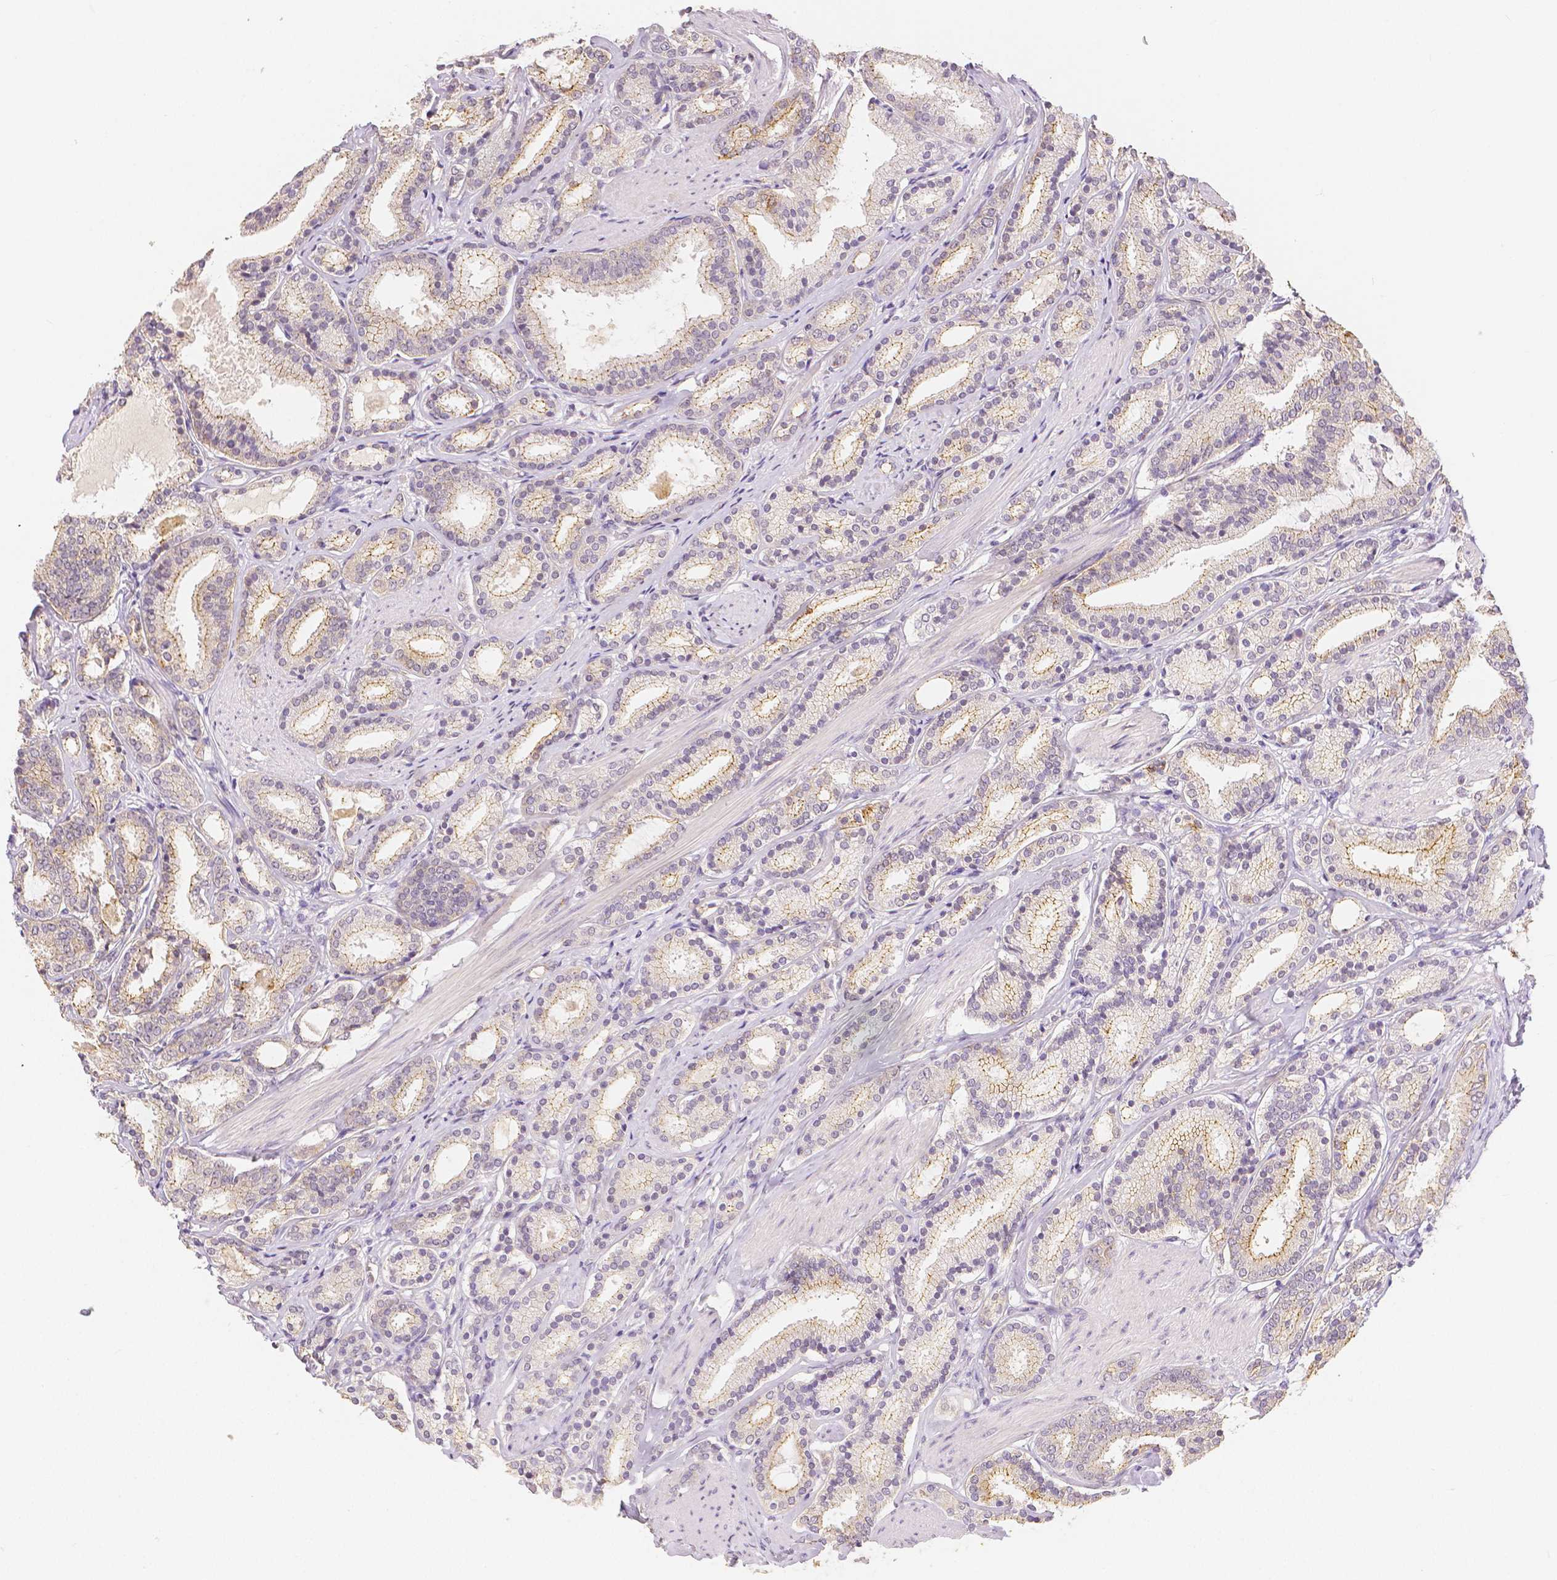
{"staining": {"intensity": "weak", "quantity": ">75%", "location": "cytoplasmic/membranous"}, "tissue": "prostate cancer", "cell_type": "Tumor cells", "image_type": "cancer", "snomed": [{"axis": "morphology", "description": "Adenocarcinoma, High grade"}, {"axis": "topography", "description": "Prostate"}], "caption": "Immunohistochemistry histopathology image of prostate cancer stained for a protein (brown), which shows low levels of weak cytoplasmic/membranous positivity in approximately >75% of tumor cells.", "gene": "OCLN", "patient": {"sex": "male", "age": 63}}